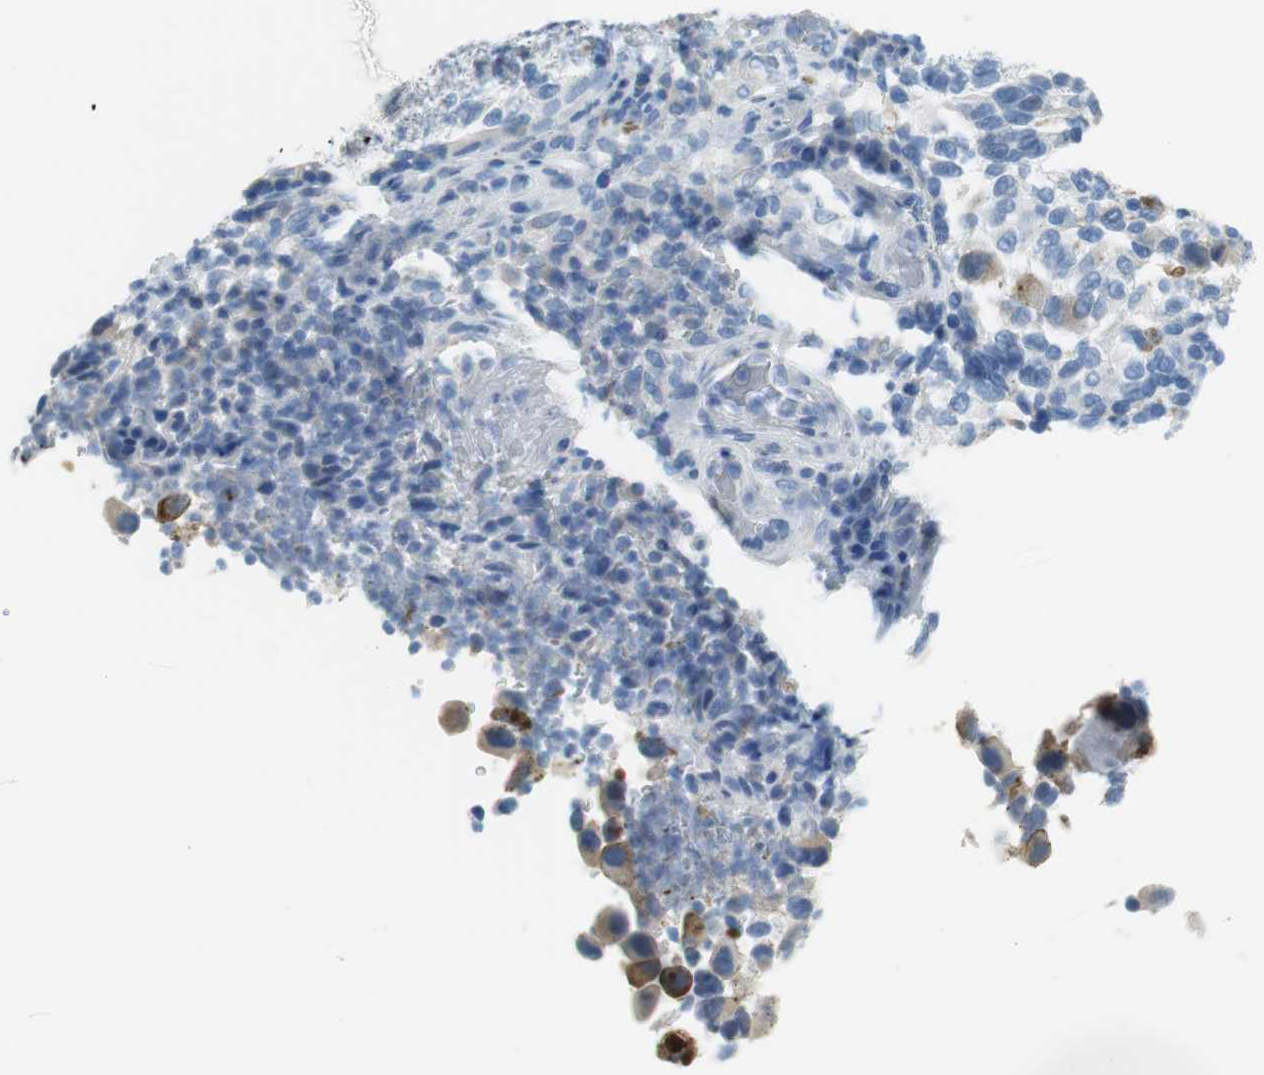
{"staining": {"intensity": "negative", "quantity": "none", "location": "none"}, "tissue": "melanoma", "cell_type": "Tumor cells", "image_type": "cancer", "snomed": [{"axis": "morphology", "description": "Malignant melanoma, NOS"}, {"axis": "topography", "description": "Skin"}], "caption": "Immunohistochemistry histopathology image of neoplastic tissue: human melanoma stained with DAB (3,3'-diaminobenzidine) demonstrates no significant protein expression in tumor cells.", "gene": "MYH1", "patient": {"sex": "female", "age": 73}}